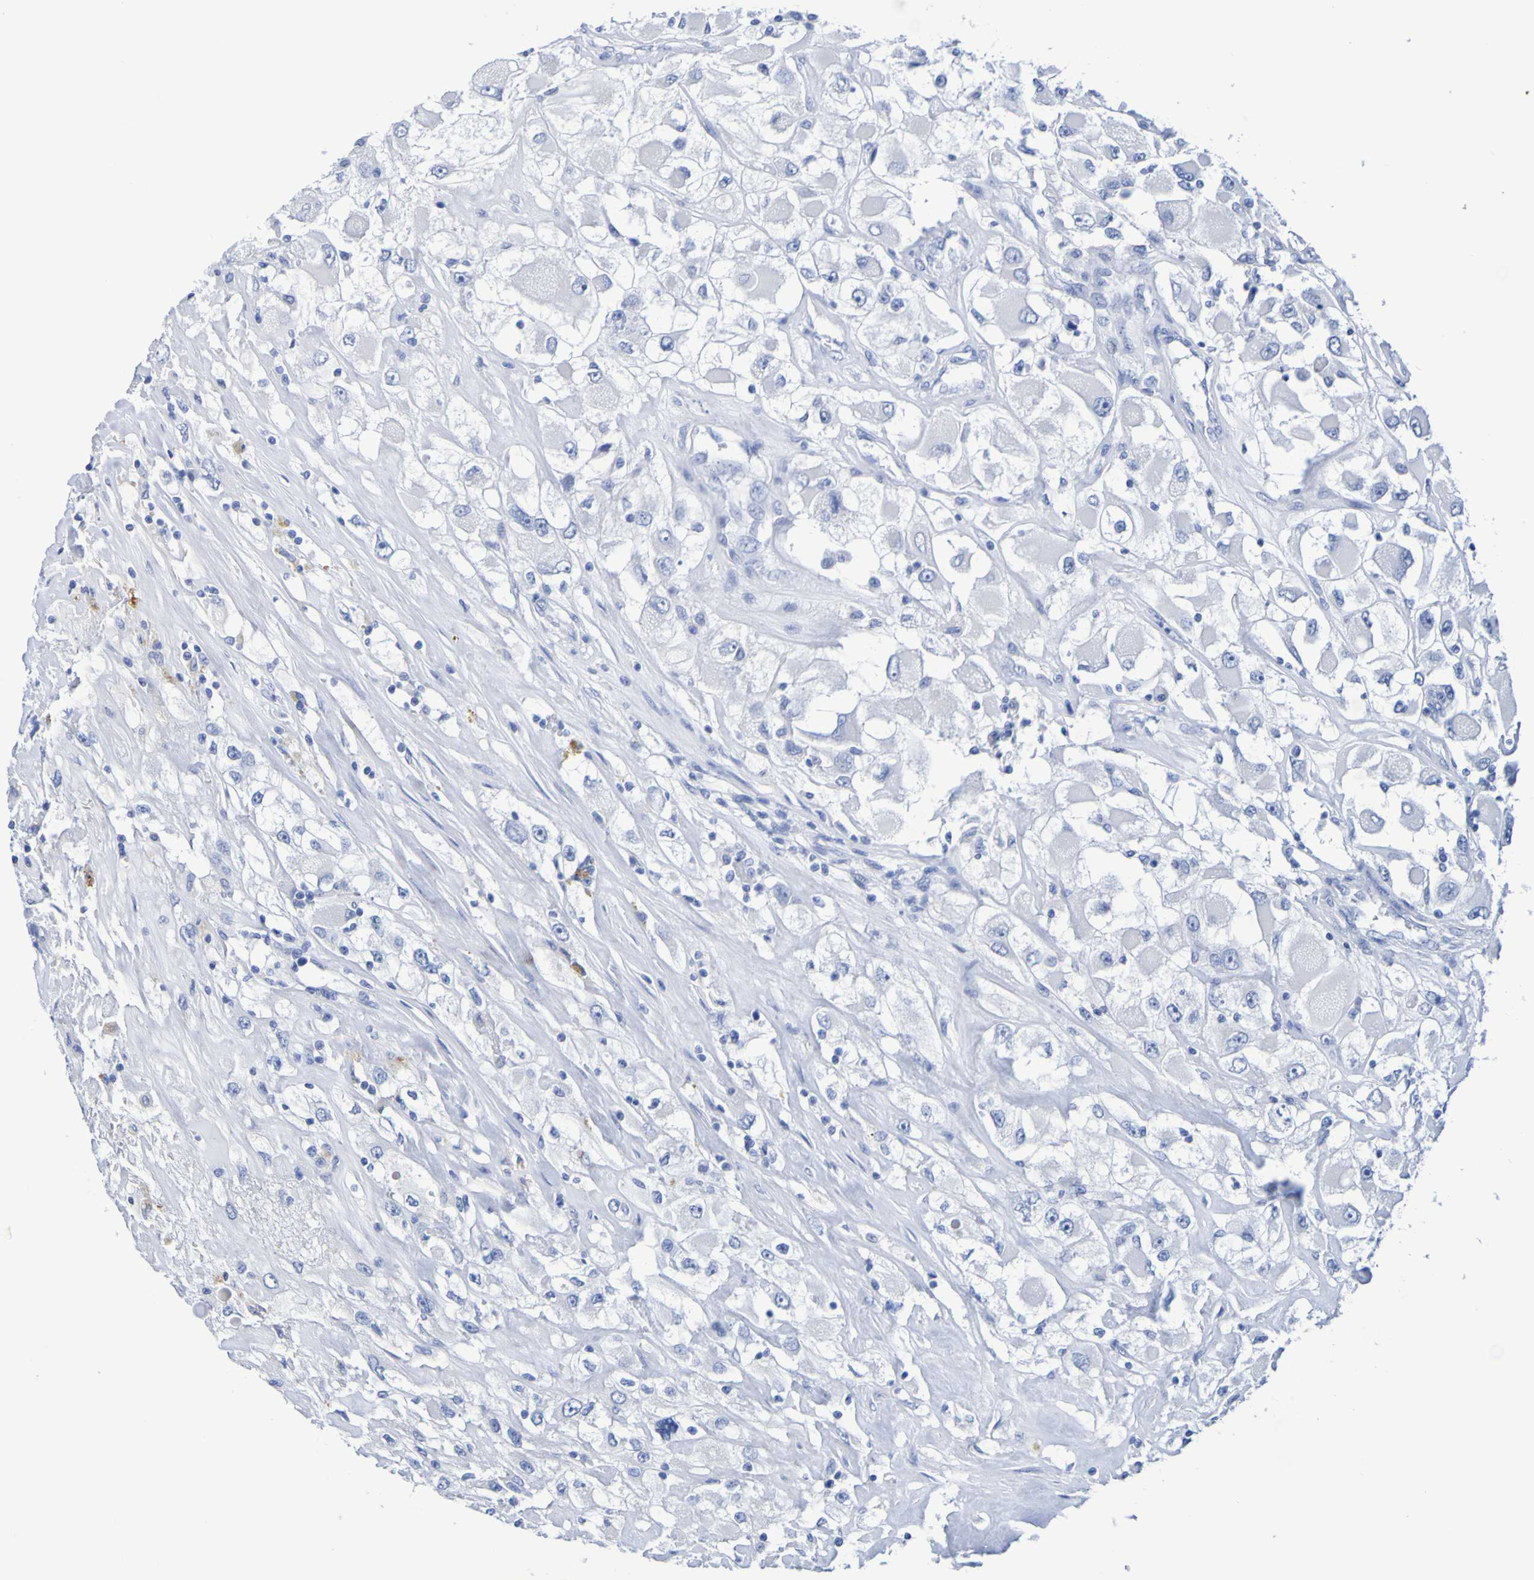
{"staining": {"intensity": "negative", "quantity": "none", "location": "none"}, "tissue": "renal cancer", "cell_type": "Tumor cells", "image_type": "cancer", "snomed": [{"axis": "morphology", "description": "Adenocarcinoma, NOS"}, {"axis": "topography", "description": "Kidney"}], "caption": "Immunohistochemistry image of renal cancer stained for a protein (brown), which exhibits no staining in tumor cells.", "gene": "DPEP1", "patient": {"sex": "female", "age": 52}}